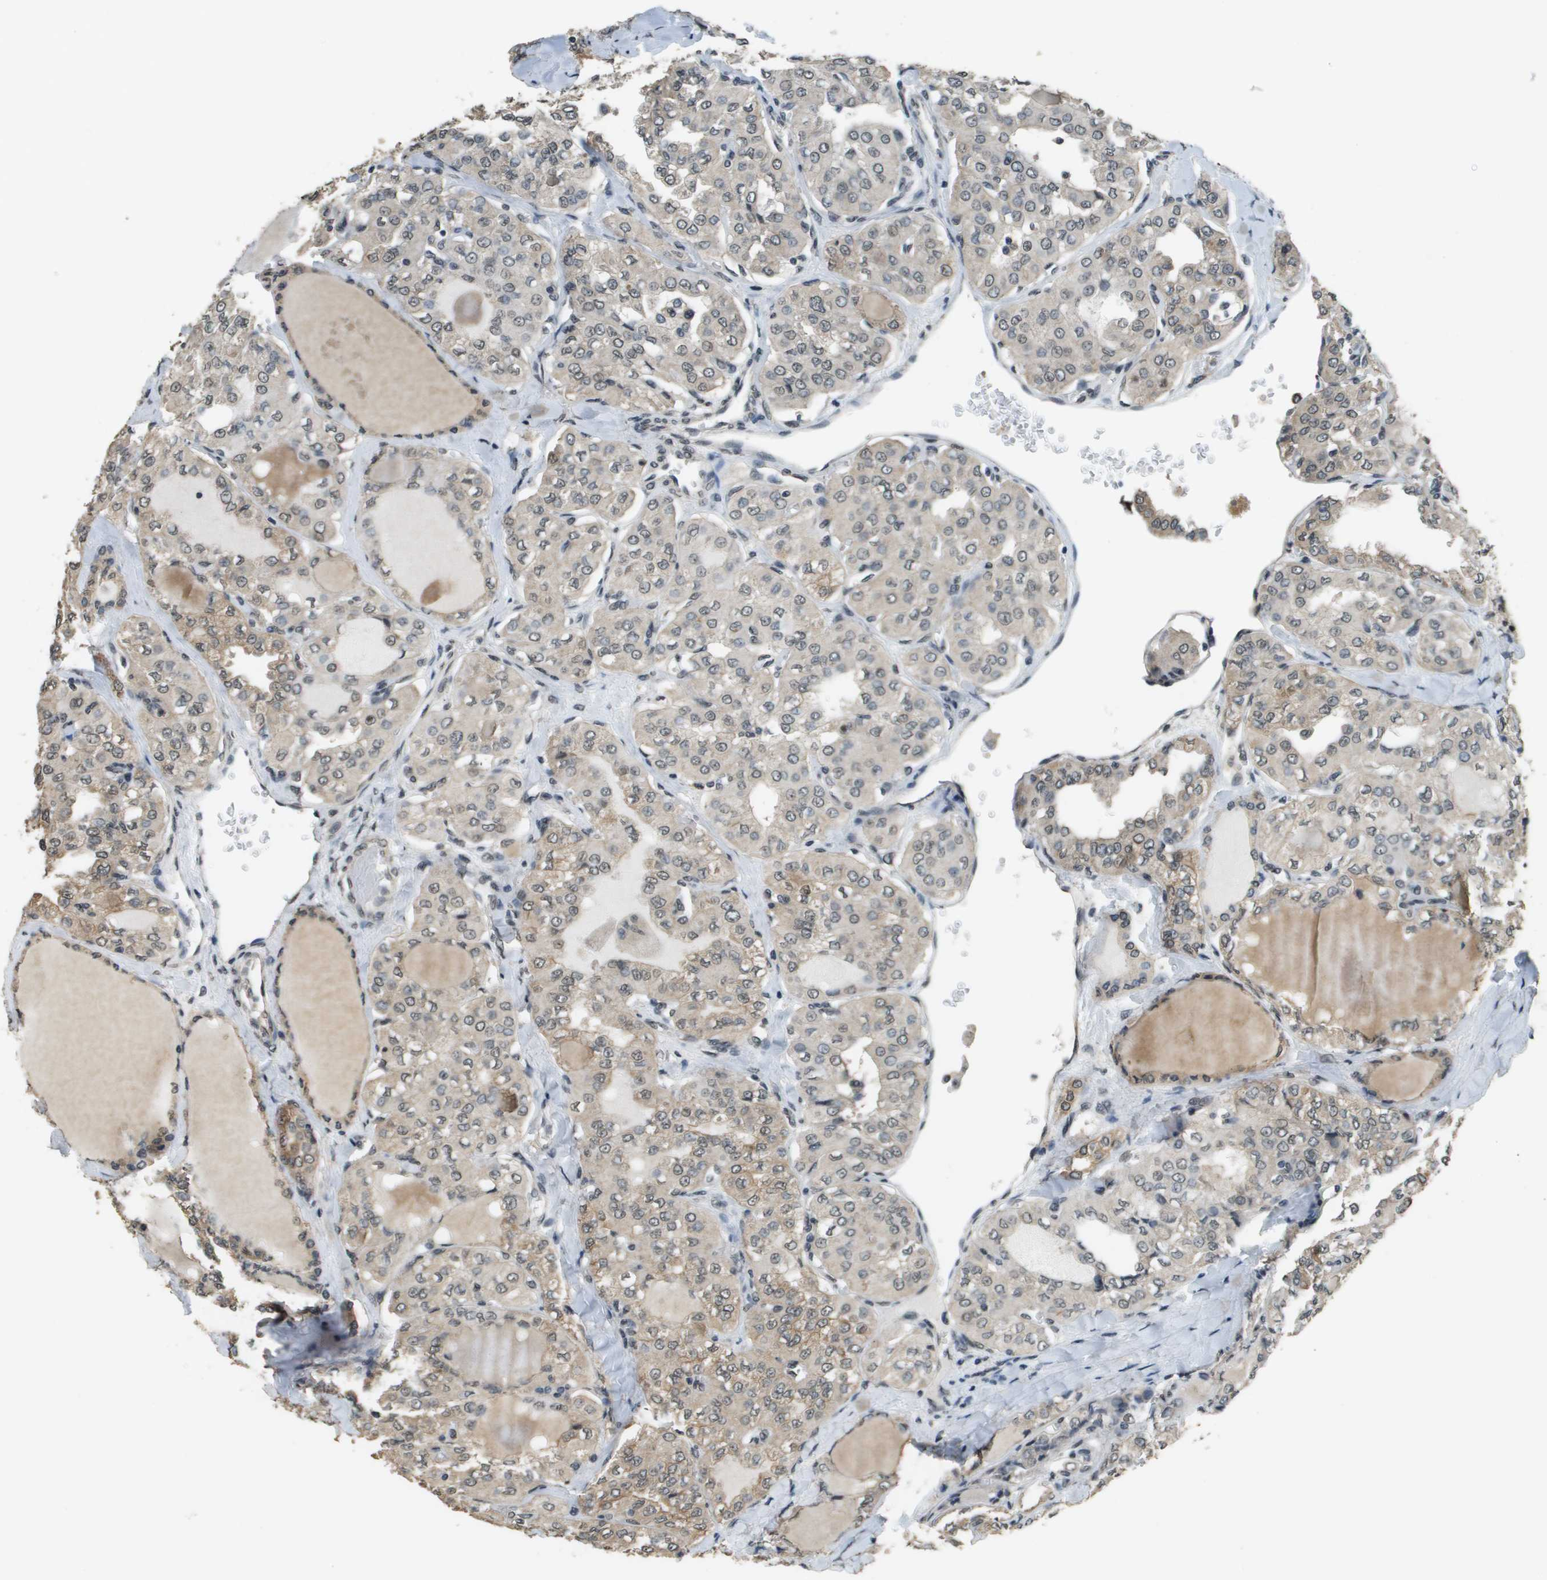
{"staining": {"intensity": "weak", "quantity": "25%-75%", "location": "cytoplasmic/membranous,nuclear"}, "tissue": "thyroid cancer", "cell_type": "Tumor cells", "image_type": "cancer", "snomed": [{"axis": "morphology", "description": "Papillary adenocarcinoma, NOS"}, {"axis": "topography", "description": "Thyroid gland"}], "caption": "Tumor cells reveal weak cytoplasmic/membranous and nuclear expression in approximately 25%-75% of cells in thyroid cancer (papillary adenocarcinoma).", "gene": "FANCC", "patient": {"sex": "male", "age": 20}}